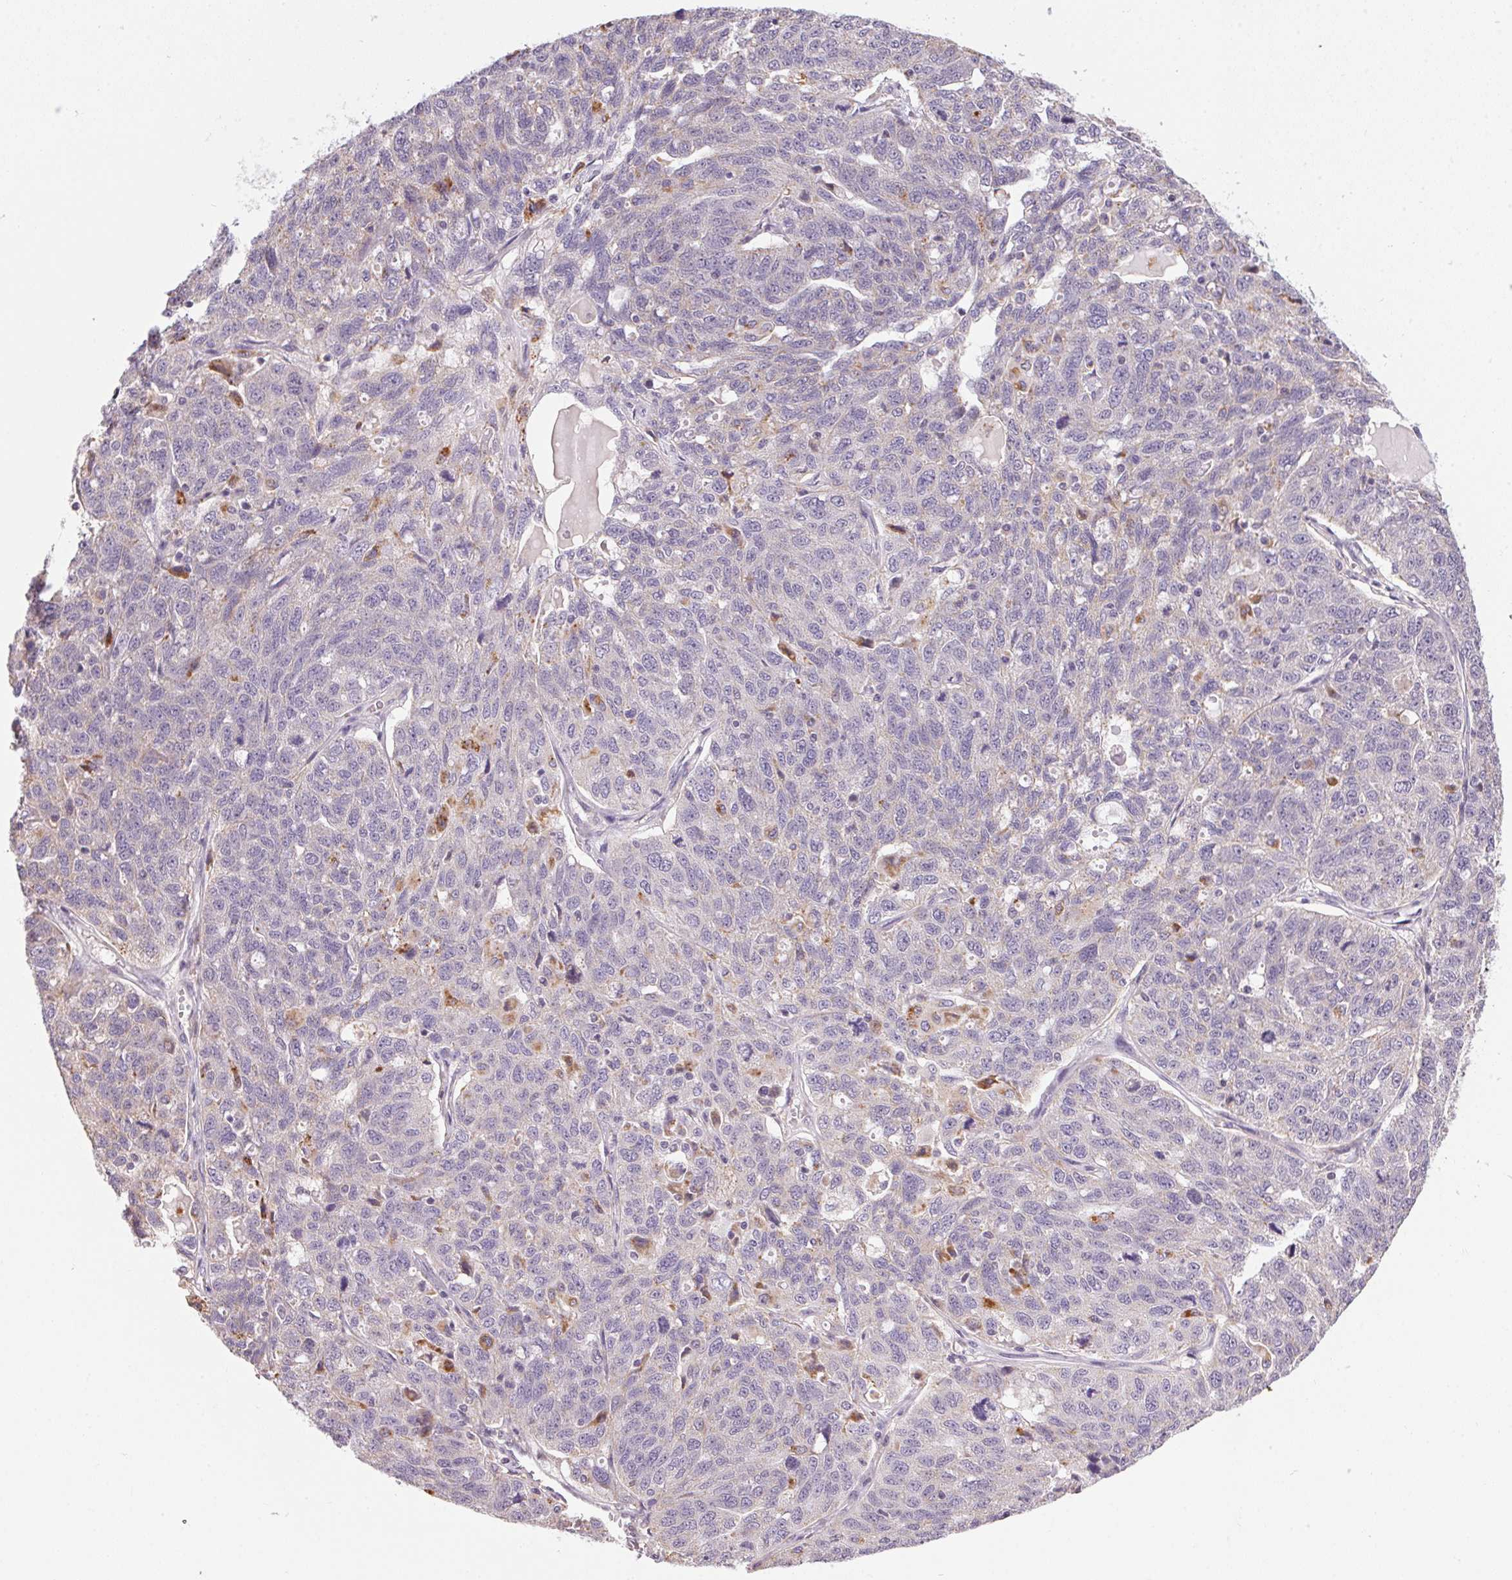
{"staining": {"intensity": "negative", "quantity": "none", "location": "none"}, "tissue": "ovarian cancer", "cell_type": "Tumor cells", "image_type": "cancer", "snomed": [{"axis": "morphology", "description": "Cystadenocarcinoma, serous, NOS"}, {"axis": "topography", "description": "Ovary"}], "caption": "Serous cystadenocarcinoma (ovarian) was stained to show a protein in brown. There is no significant expression in tumor cells.", "gene": "ADH5", "patient": {"sex": "female", "age": 71}}